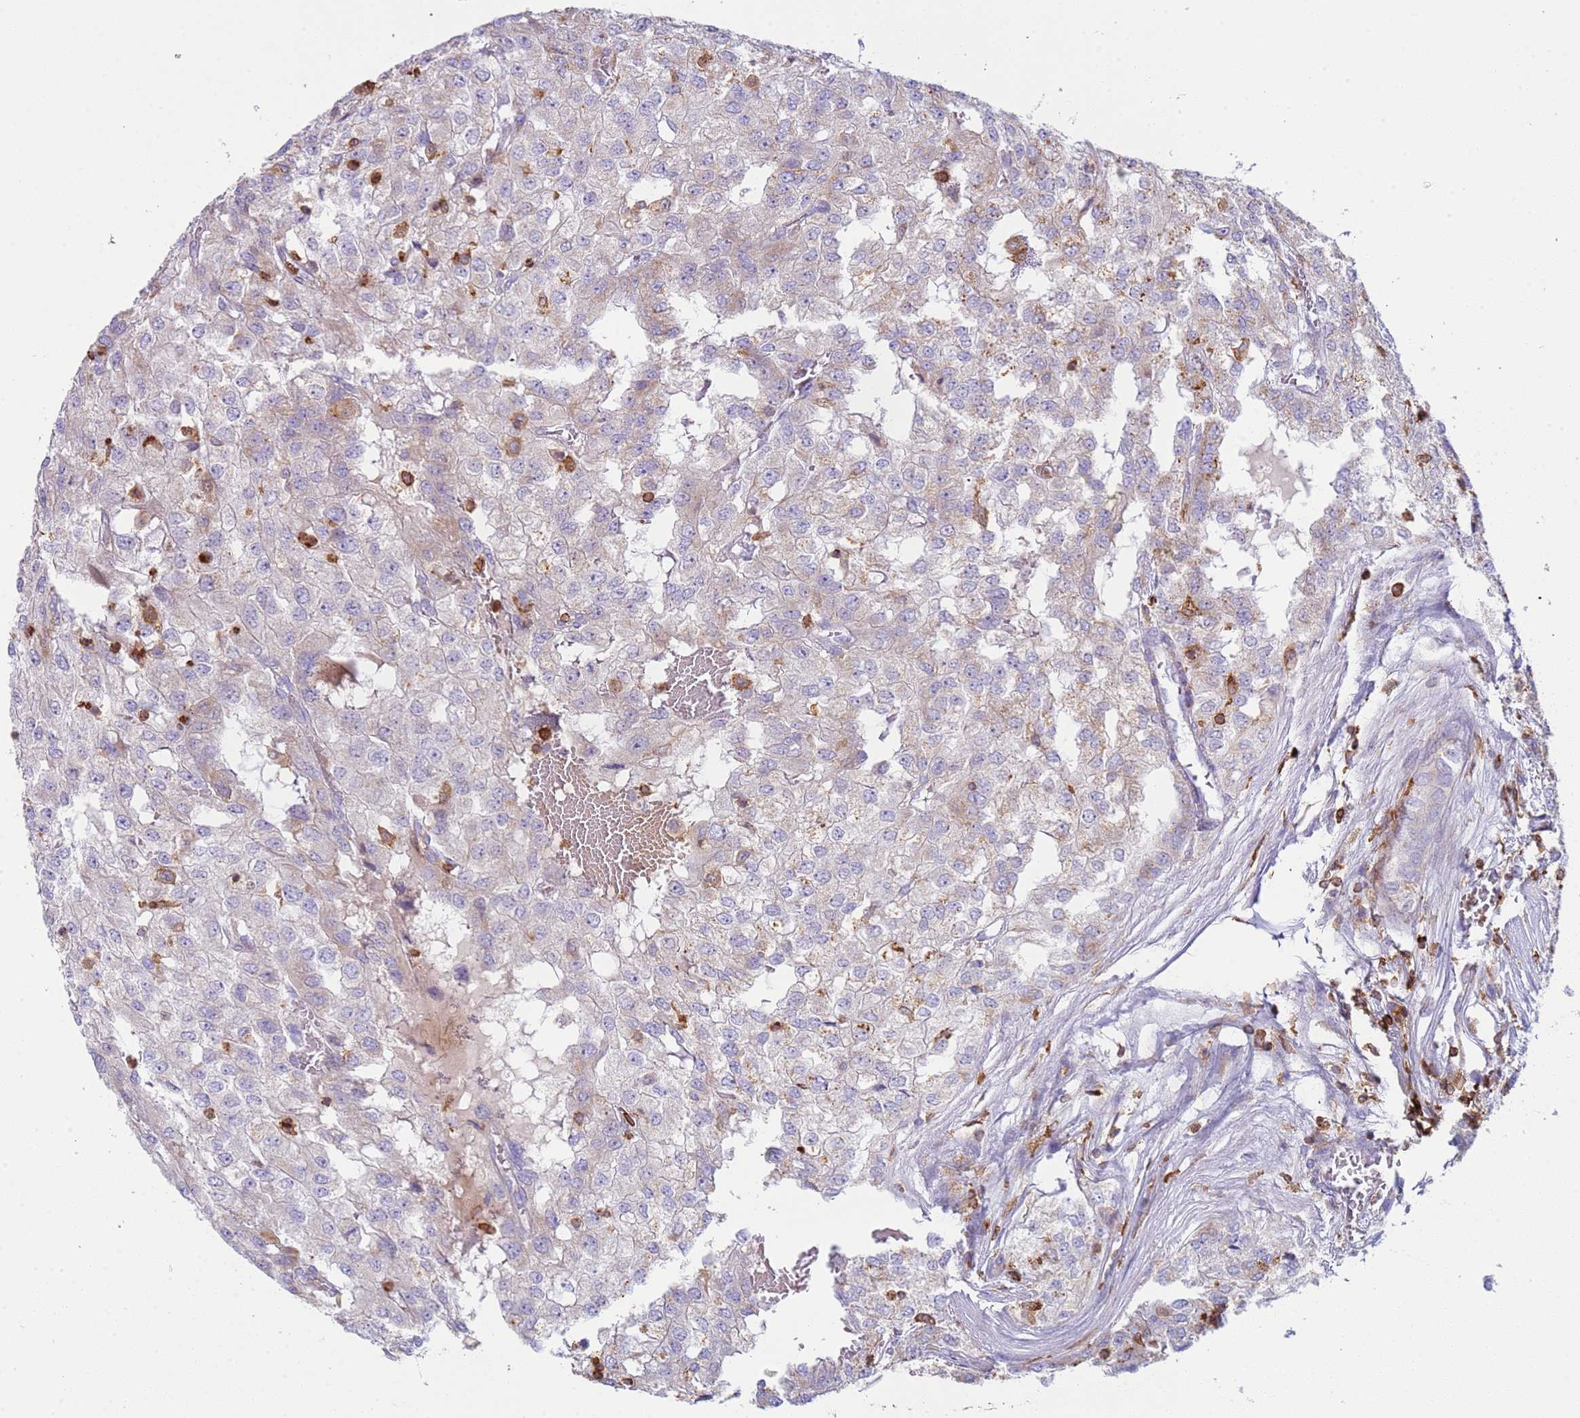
{"staining": {"intensity": "moderate", "quantity": "<25%", "location": "cytoplasmic/membranous"}, "tissue": "renal cancer", "cell_type": "Tumor cells", "image_type": "cancer", "snomed": [{"axis": "morphology", "description": "Adenocarcinoma, NOS"}, {"axis": "topography", "description": "Kidney"}], "caption": "Immunohistochemical staining of renal cancer (adenocarcinoma) displays moderate cytoplasmic/membranous protein staining in about <25% of tumor cells.", "gene": "TTPAL", "patient": {"sex": "female", "age": 54}}